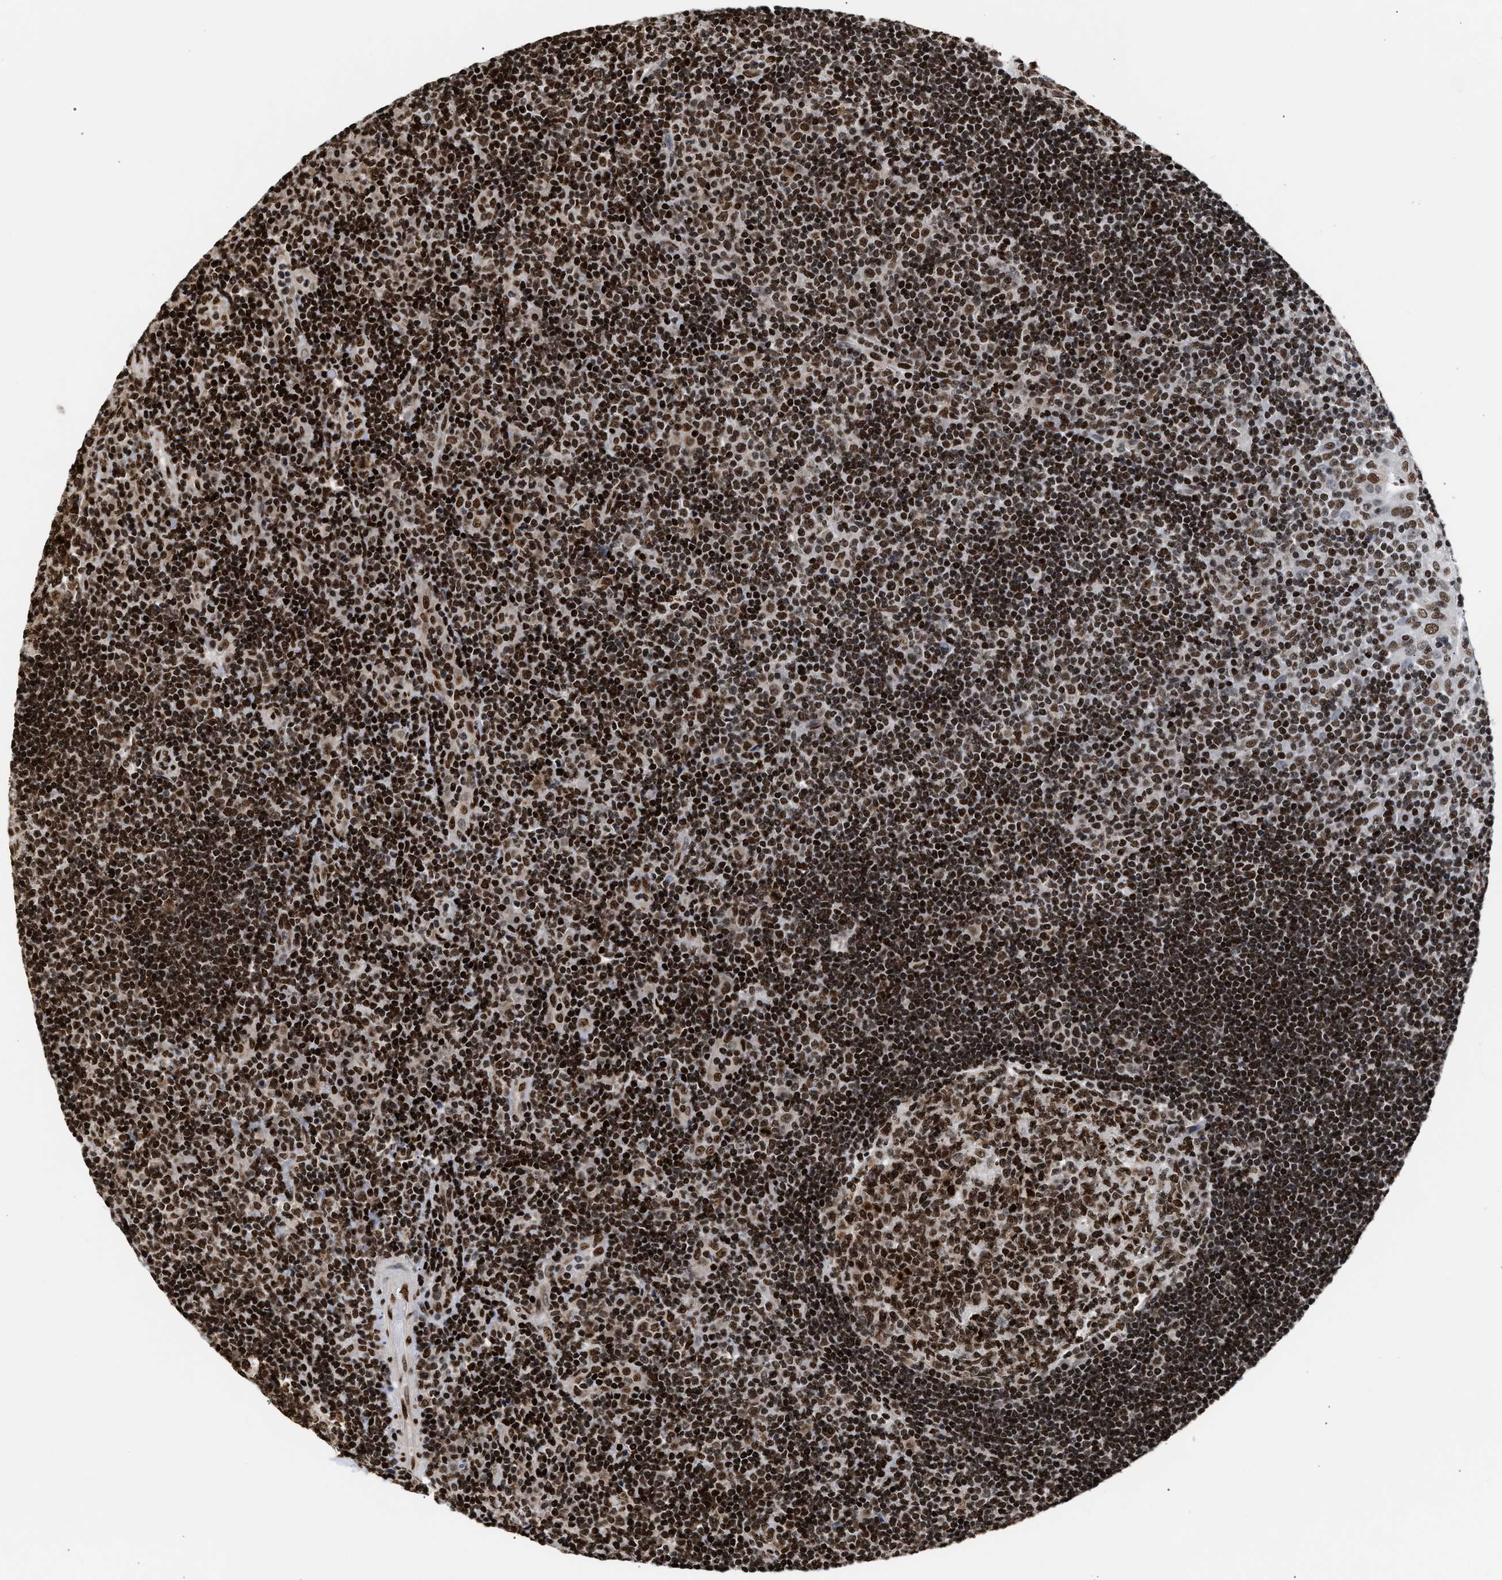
{"staining": {"intensity": "strong", "quantity": ">75%", "location": "nuclear"}, "tissue": "tonsil", "cell_type": "Germinal center cells", "image_type": "normal", "snomed": [{"axis": "morphology", "description": "Normal tissue, NOS"}, {"axis": "topography", "description": "Tonsil"}], "caption": "Germinal center cells display high levels of strong nuclear staining in approximately >75% of cells in normal human tonsil. The staining was performed using DAB (3,3'-diaminobenzidine) to visualize the protein expression in brown, while the nuclei were stained in blue with hematoxylin (Magnification: 20x).", "gene": "PSIP1", "patient": {"sex": "female", "age": 40}}